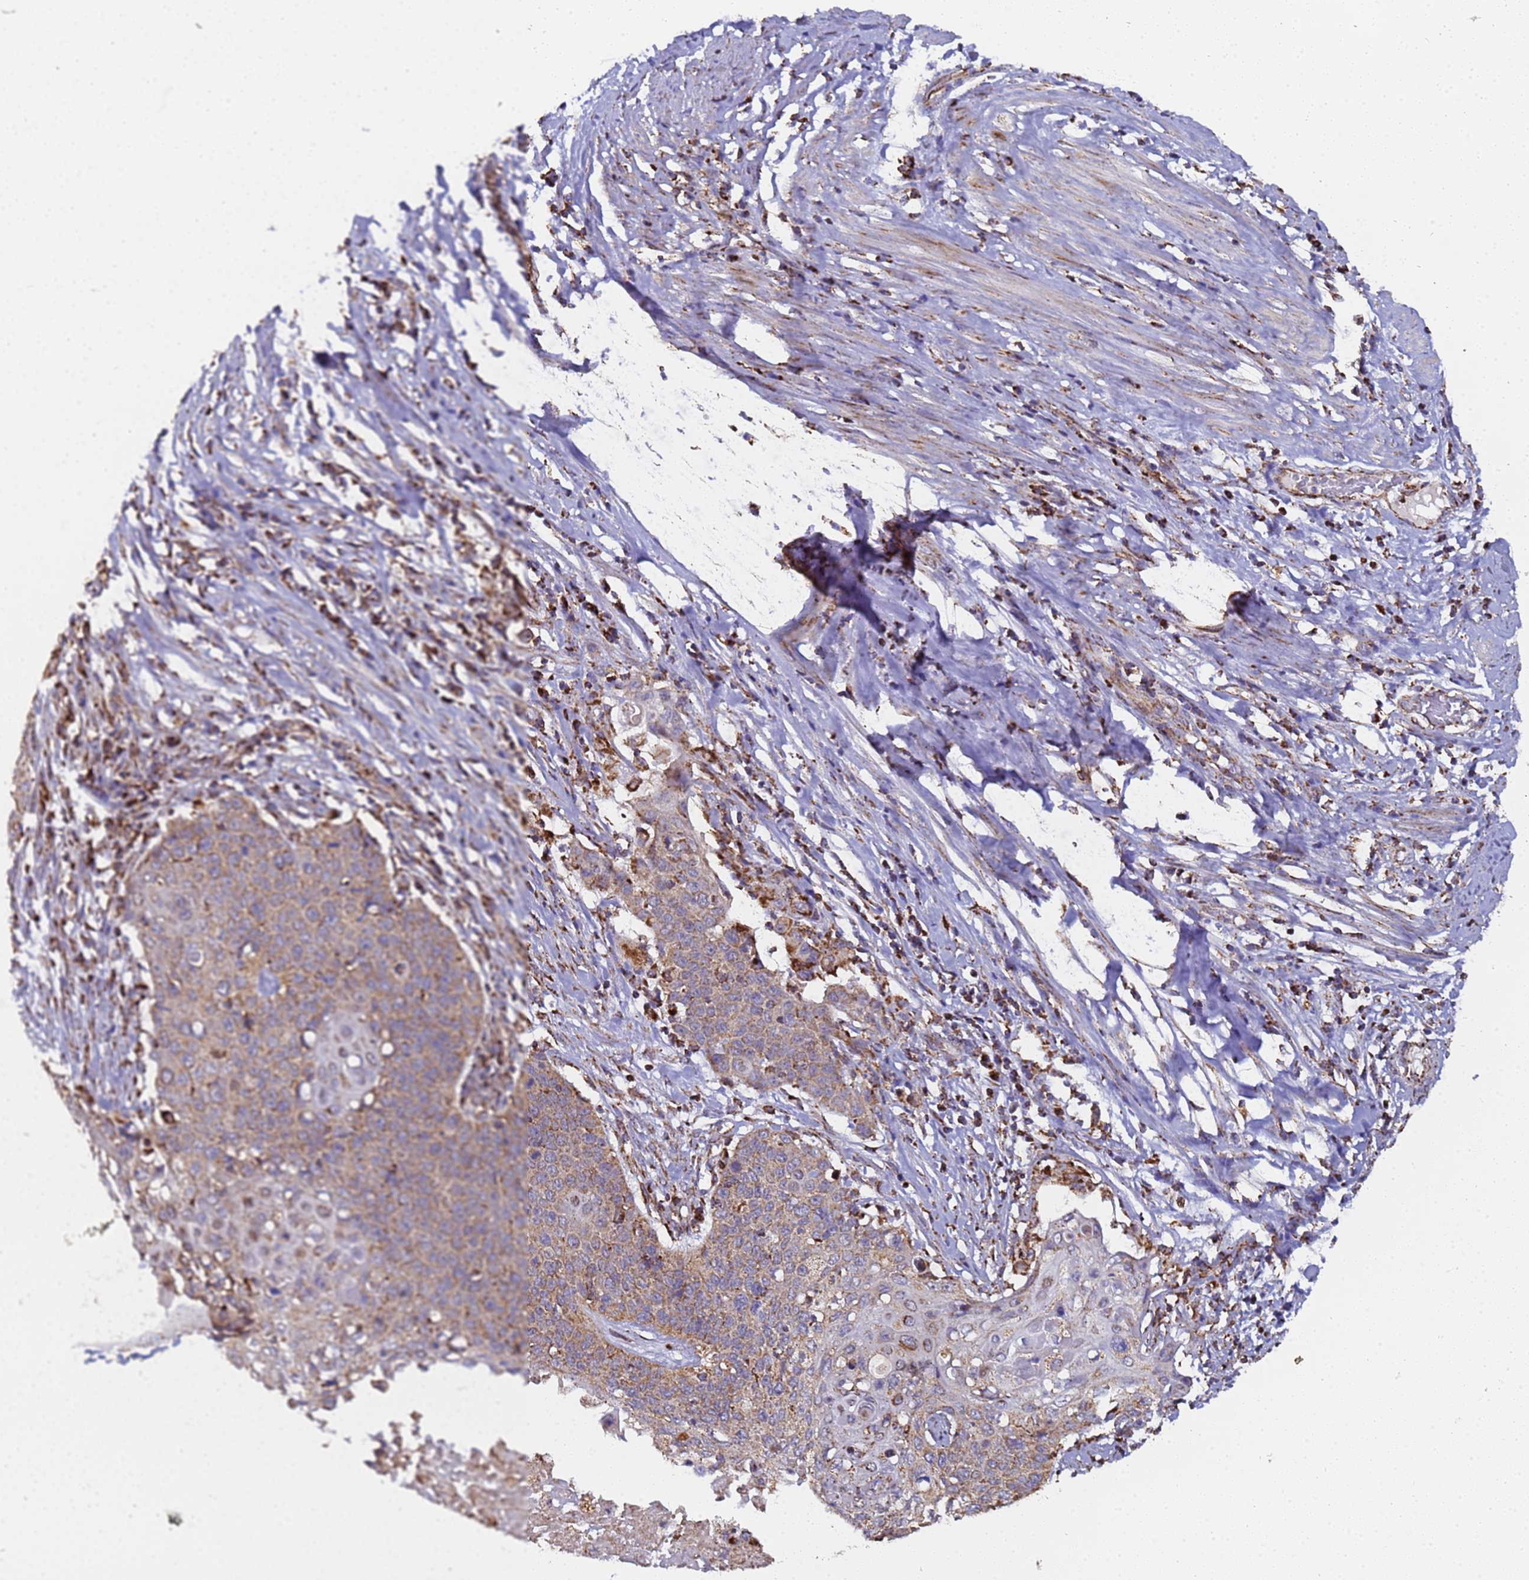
{"staining": {"intensity": "moderate", "quantity": ">75%", "location": "cytoplasmic/membranous"}, "tissue": "cervical cancer", "cell_type": "Tumor cells", "image_type": "cancer", "snomed": [{"axis": "morphology", "description": "Squamous cell carcinoma, NOS"}, {"axis": "topography", "description": "Cervix"}], "caption": "A brown stain shows moderate cytoplasmic/membranous positivity of a protein in human squamous cell carcinoma (cervical) tumor cells.", "gene": "MRPS12", "patient": {"sex": "female", "age": 39}}